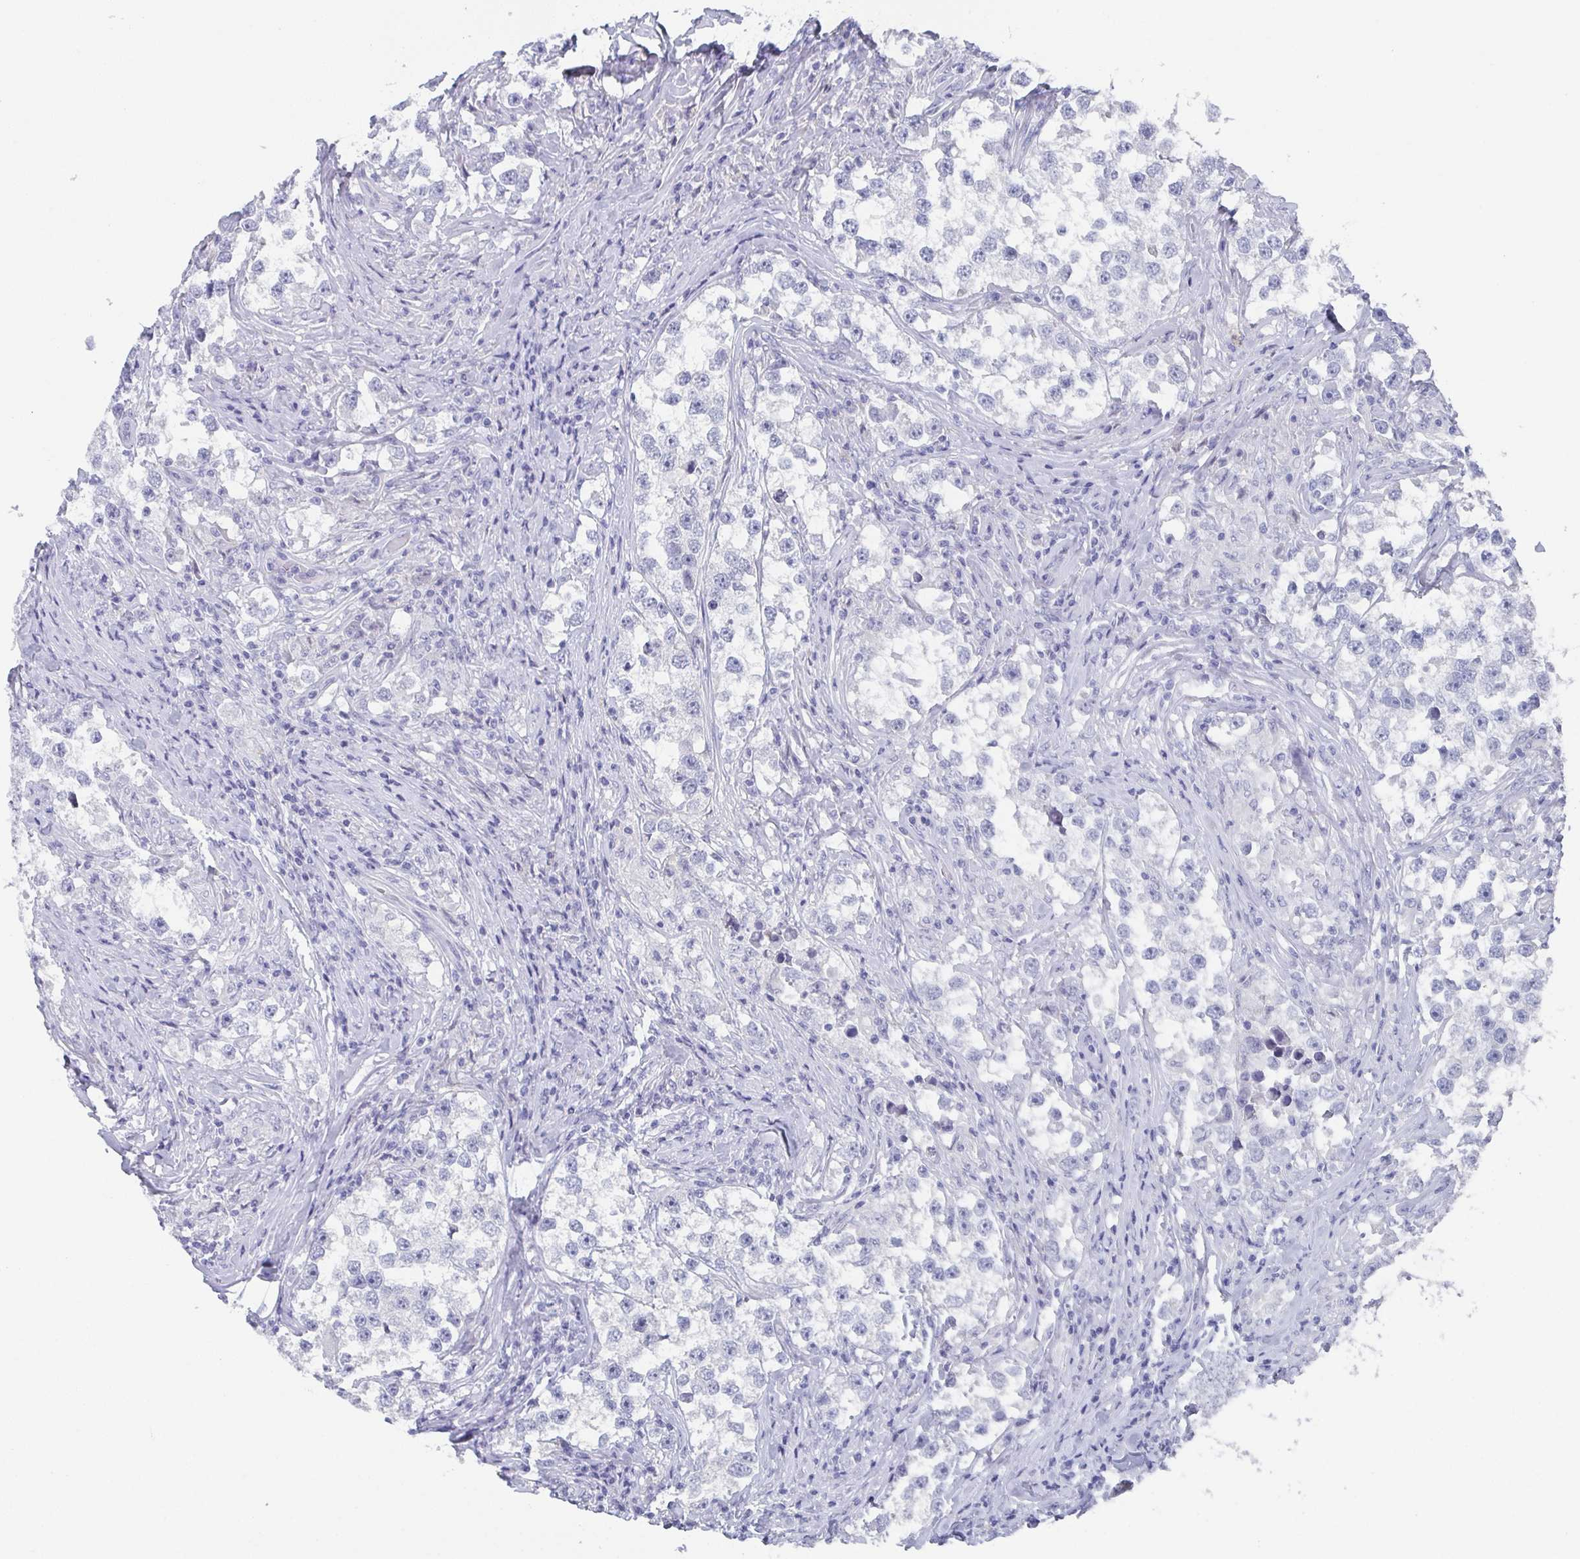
{"staining": {"intensity": "negative", "quantity": "none", "location": "none"}, "tissue": "testis cancer", "cell_type": "Tumor cells", "image_type": "cancer", "snomed": [{"axis": "morphology", "description": "Seminoma, NOS"}, {"axis": "topography", "description": "Testis"}], "caption": "The image exhibits no significant positivity in tumor cells of testis seminoma.", "gene": "DYDC2", "patient": {"sex": "male", "age": 46}}